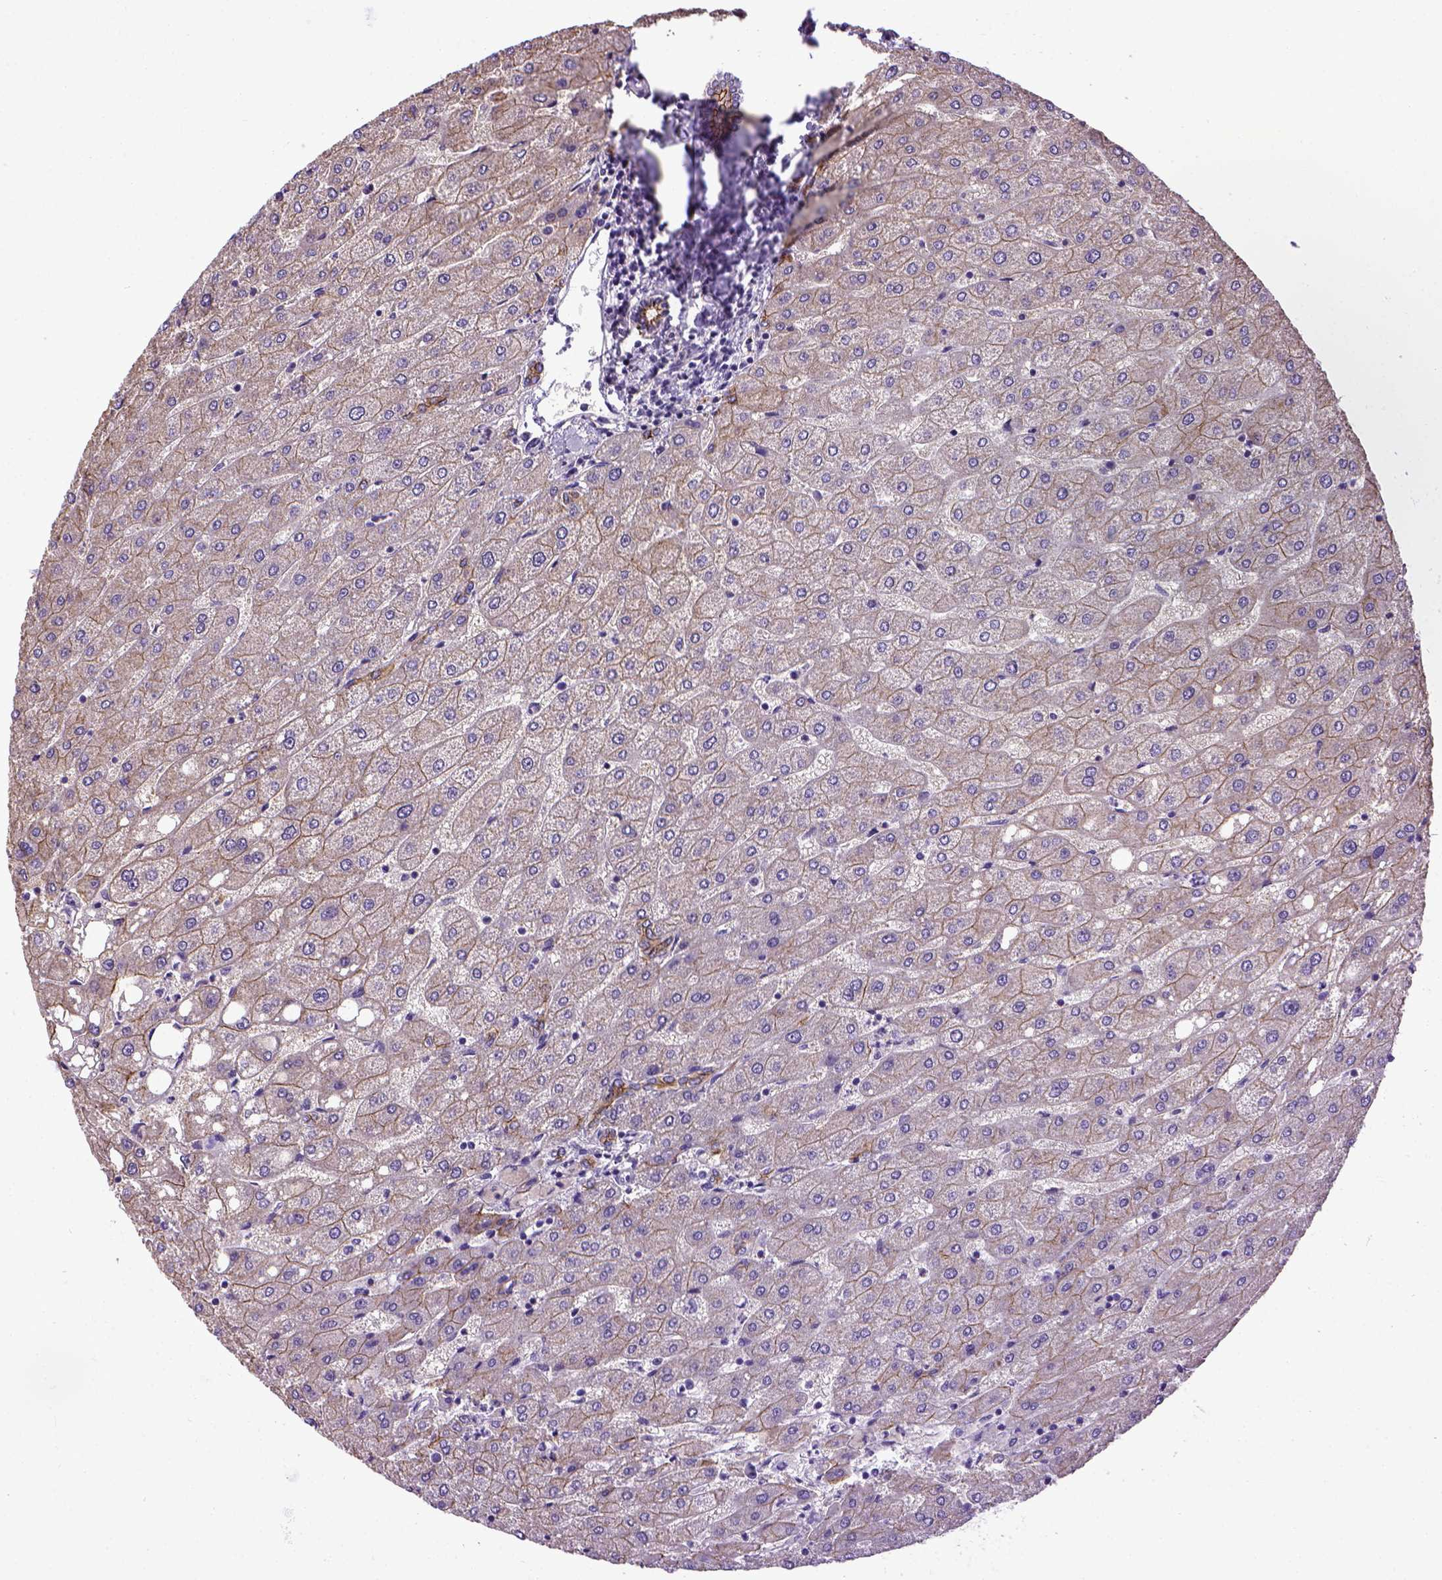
{"staining": {"intensity": "moderate", "quantity": ">75%", "location": "cytoplasmic/membranous"}, "tissue": "liver", "cell_type": "Cholangiocytes", "image_type": "normal", "snomed": [{"axis": "morphology", "description": "Normal tissue, NOS"}, {"axis": "topography", "description": "Liver"}], "caption": "About >75% of cholangiocytes in unremarkable human liver reveal moderate cytoplasmic/membranous protein staining as visualized by brown immunohistochemical staining.", "gene": "CDH1", "patient": {"sex": "male", "age": 67}}